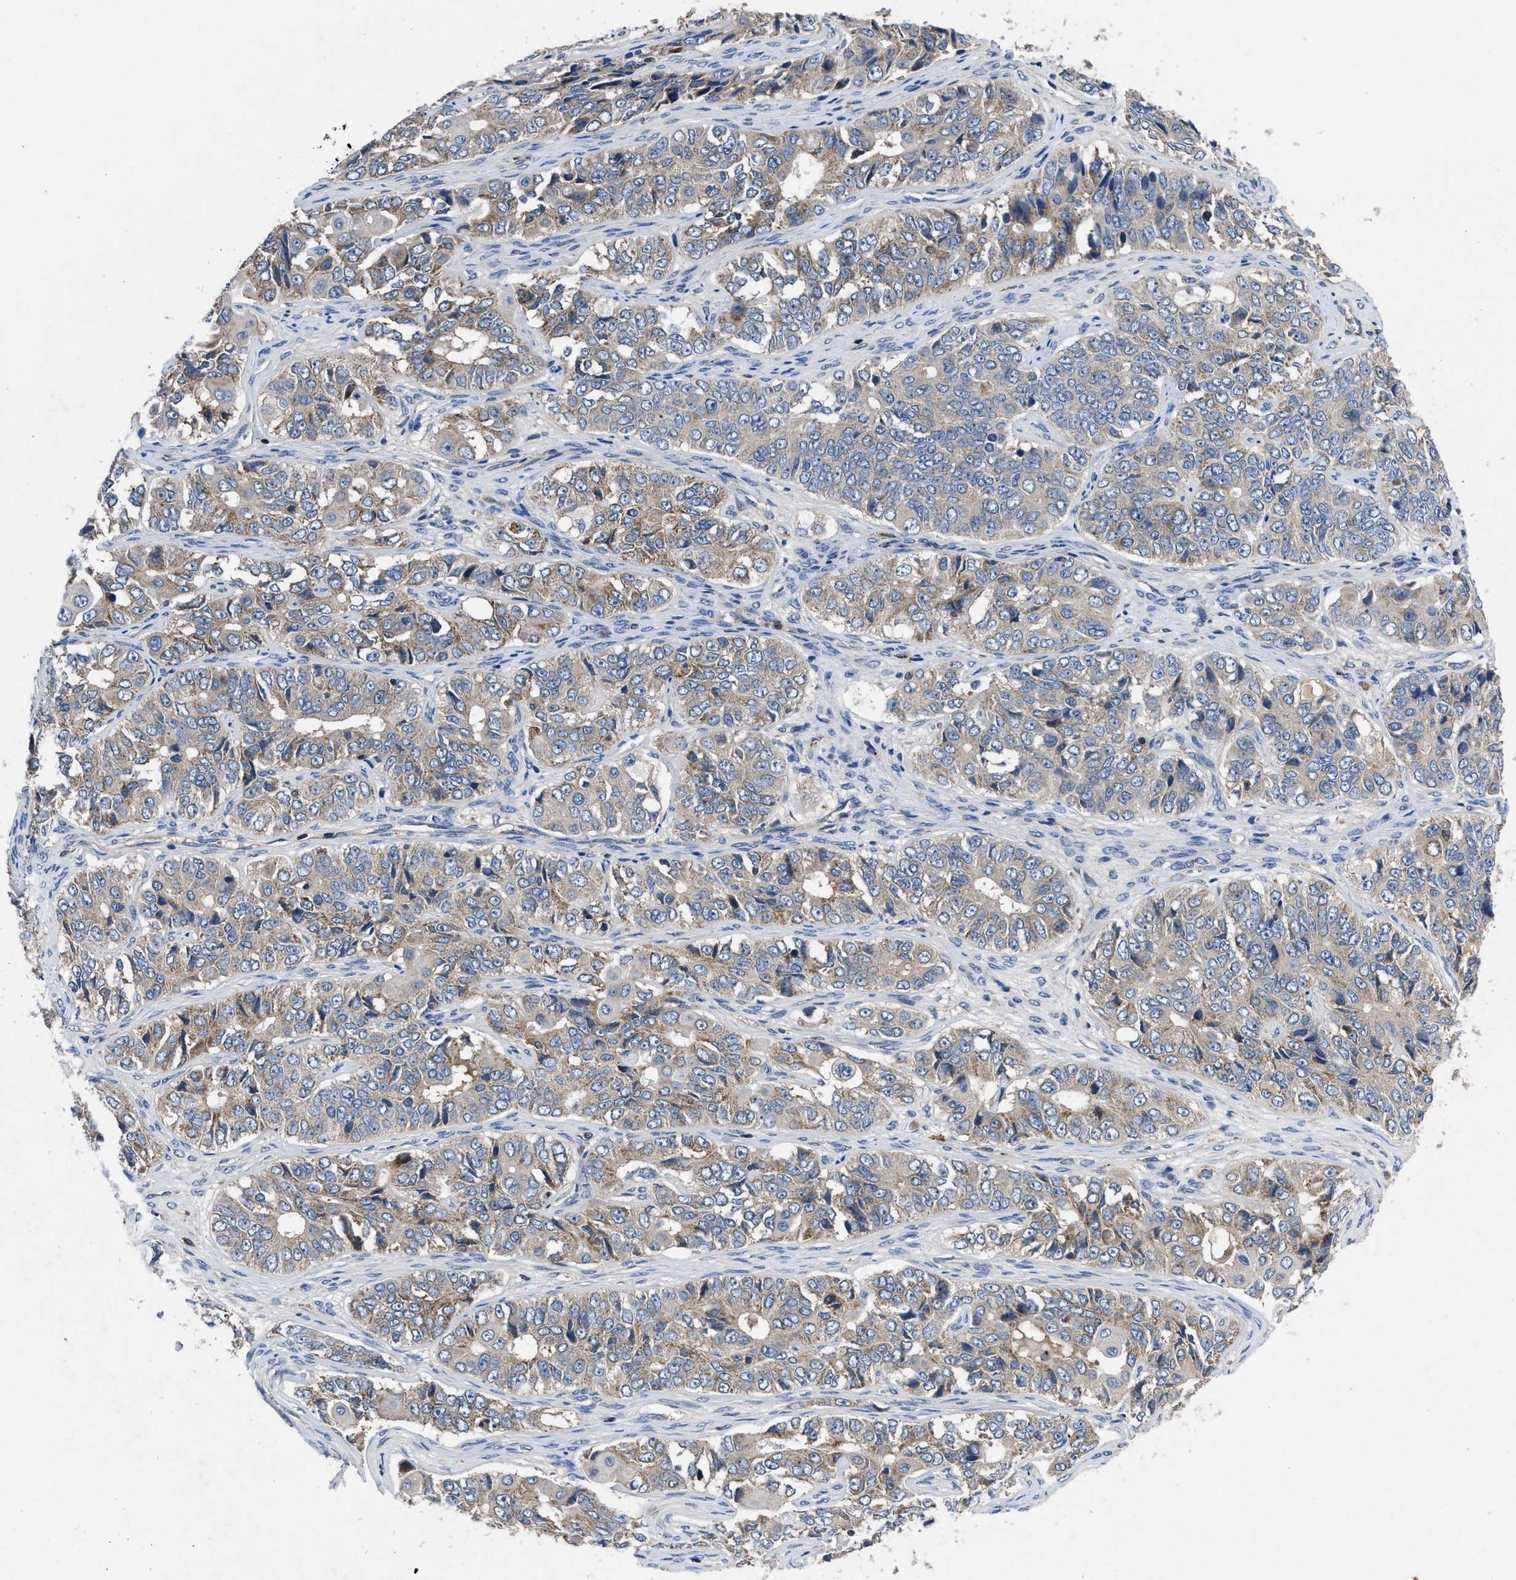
{"staining": {"intensity": "weak", "quantity": "25%-75%", "location": "cytoplasmic/membranous"}, "tissue": "ovarian cancer", "cell_type": "Tumor cells", "image_type": "cancer", "snomed": [{"axis": "morphology", "description": "Carcinoma, endometroid"}, {"axis": "topography", "description": "Ovary"}], "caption": "Endometroid carcinoma (ovarian) stained with a protein marker reveals weak staining in tumor cells.", "gene": "YBEY", "patient": {"sex": "female", "age": 51}}